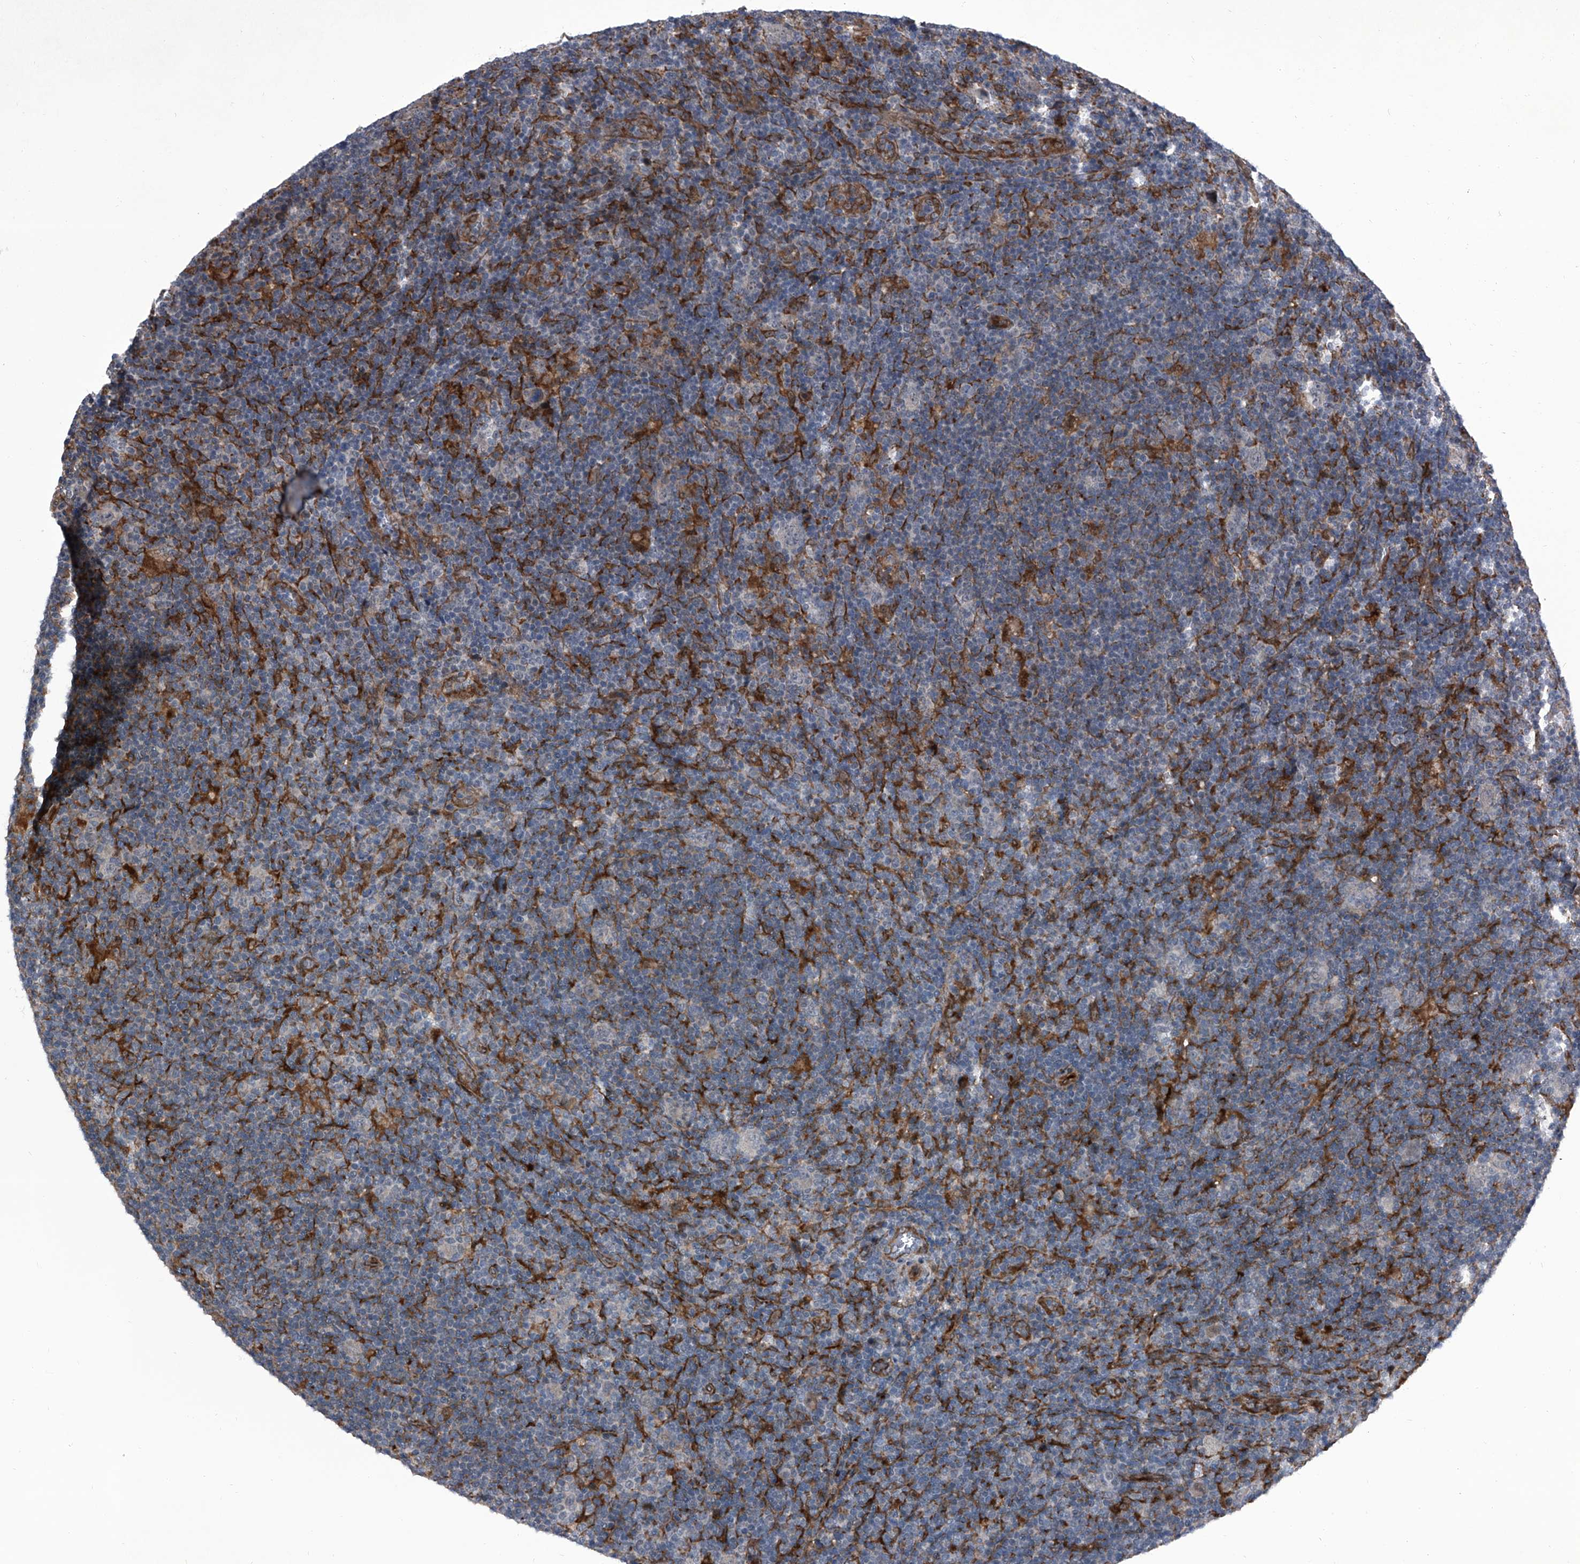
{"staining": {"intensity": "negative", "quantity": "none", "location": "none"}, "tissue": "lymphoma", "cell_type": "Tumor cells", "image_type": "cancer", "snomed": [{"axis": "morphology", "description": "Hodgkin's disease, NOS"}, {"axis": "topography", "description": "Lymph node"}], "caption": "Immunohistochemistry (IHC) photomicrograph of neoplastic tissue: Hodgkin's disease stained with DAB demonstrates no significant protein expression in tumor cells.", "gene": "ELK4", "patient": {"sex": "female", "age": 57}}